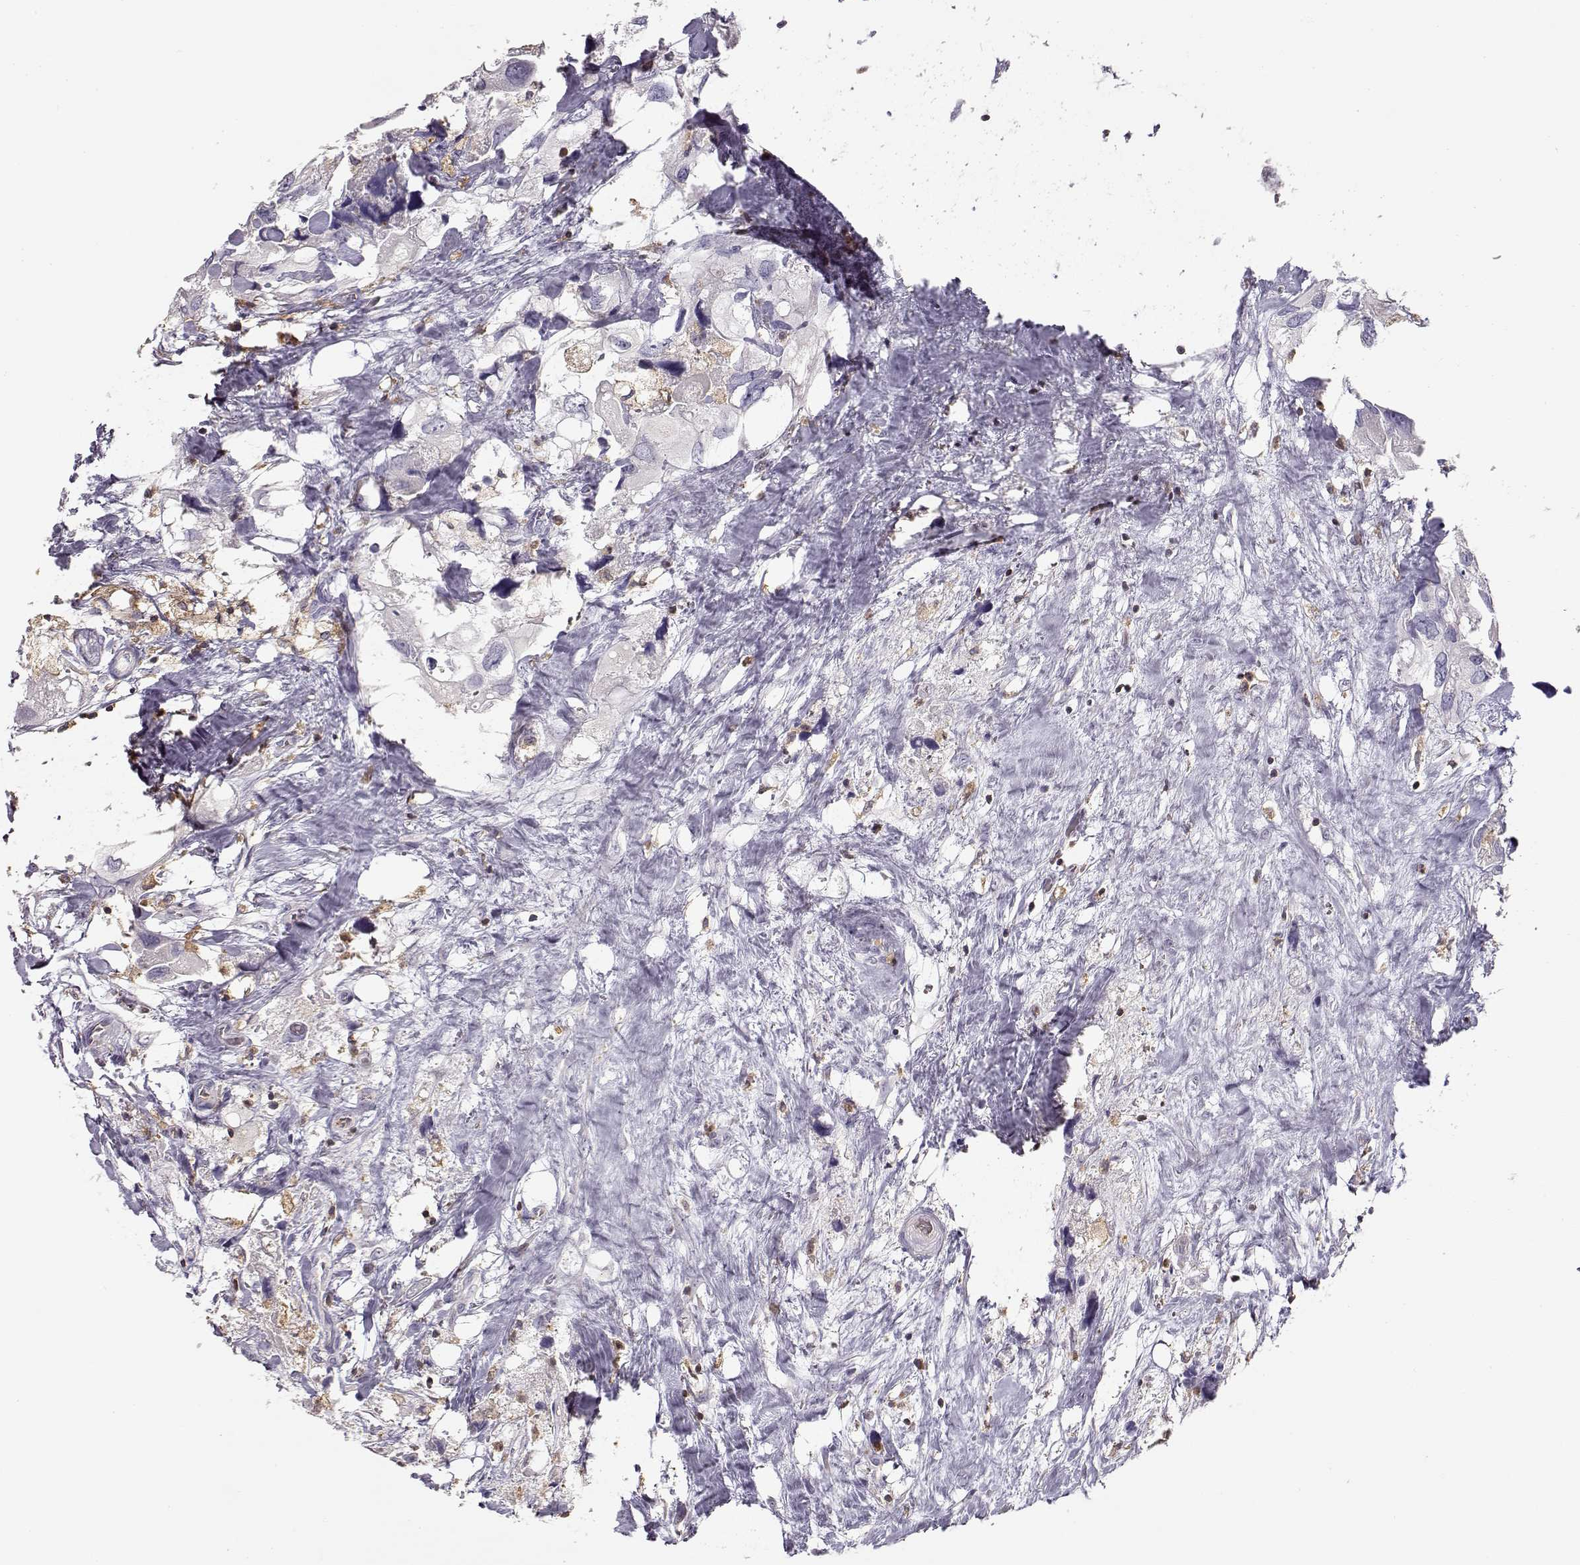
{"staining": {"intensity": "negative", "quantity": "none", "location": "none"}, "tissue": "urothelial cancer", "cell_type": "Tumor cells", "image_type": "cancer", "snomed": [{"axis": "morphology", "description": "Urothelial carcinoma, High grade"}, {"axis": "topography", "description": "Urinary bladder"}], "caption": "Urothelial cancer stained for a protein using IHC reveals no expression tumor cells.", "gene": "VAV1", "patient": {"sex": "male", "age": 59}}